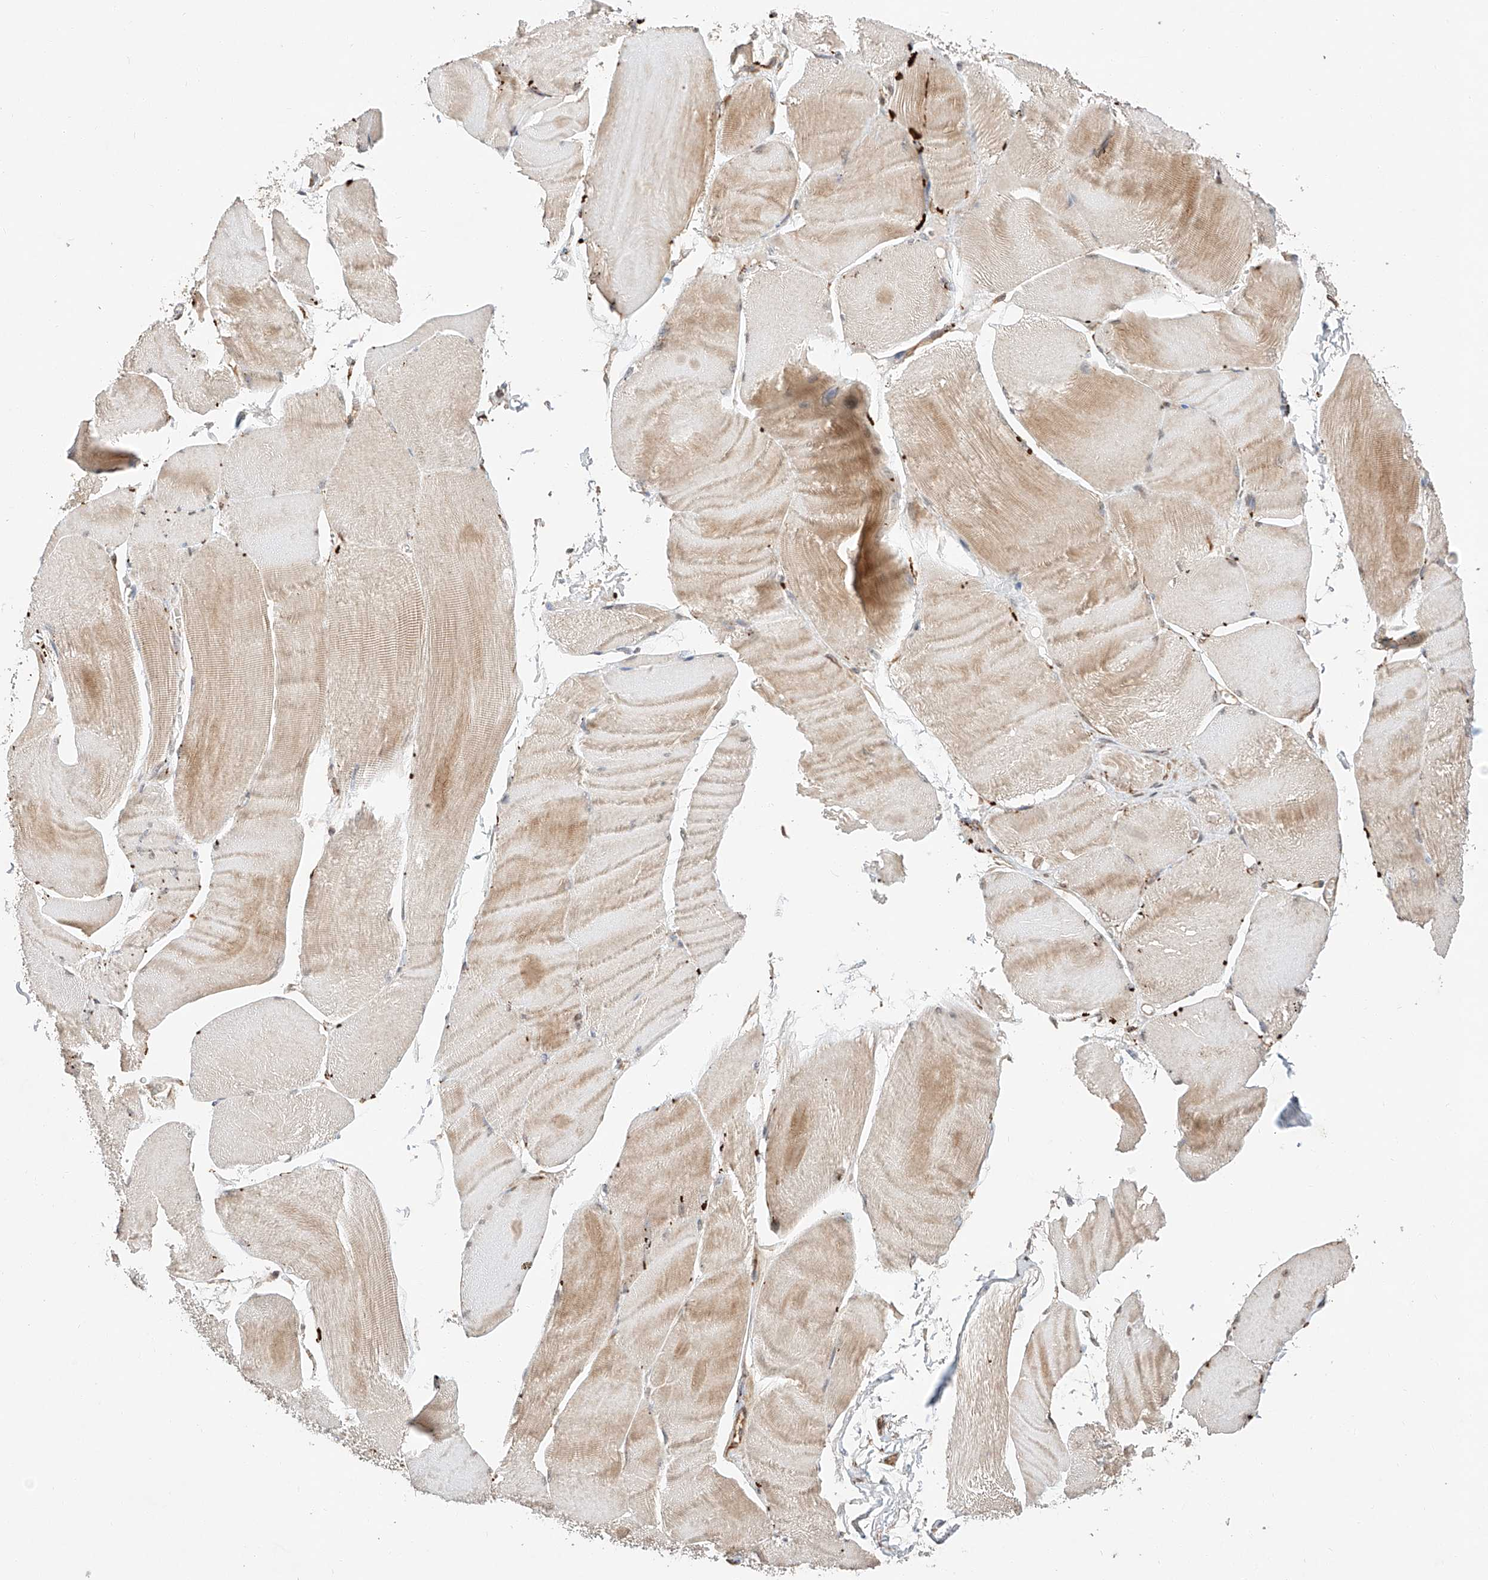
{"staining": {"intensity": "moderate", "quantity": "25%-75%", "location": "cytoplasmic/membranous"}, "tissue": "skeletal muscle", "cell_type": "Myocytes", "image_type": "normal", "snomed": [{"axis": "morphology", "description": "Normal tissue, NOS"}, {"axis": "morphology", "description": "Basal cell carcinoma"}, {"axis": "topography", "description": "Skeletal muscle"}], "caption": "Skeletal muscle stained with a brown dye reveals moderate cytoplasmic/membranous positive expression in approximately 25%-75% of myocytes.", "gene": "SUSD6", "patient": {"sex": "female", "age": 64}}